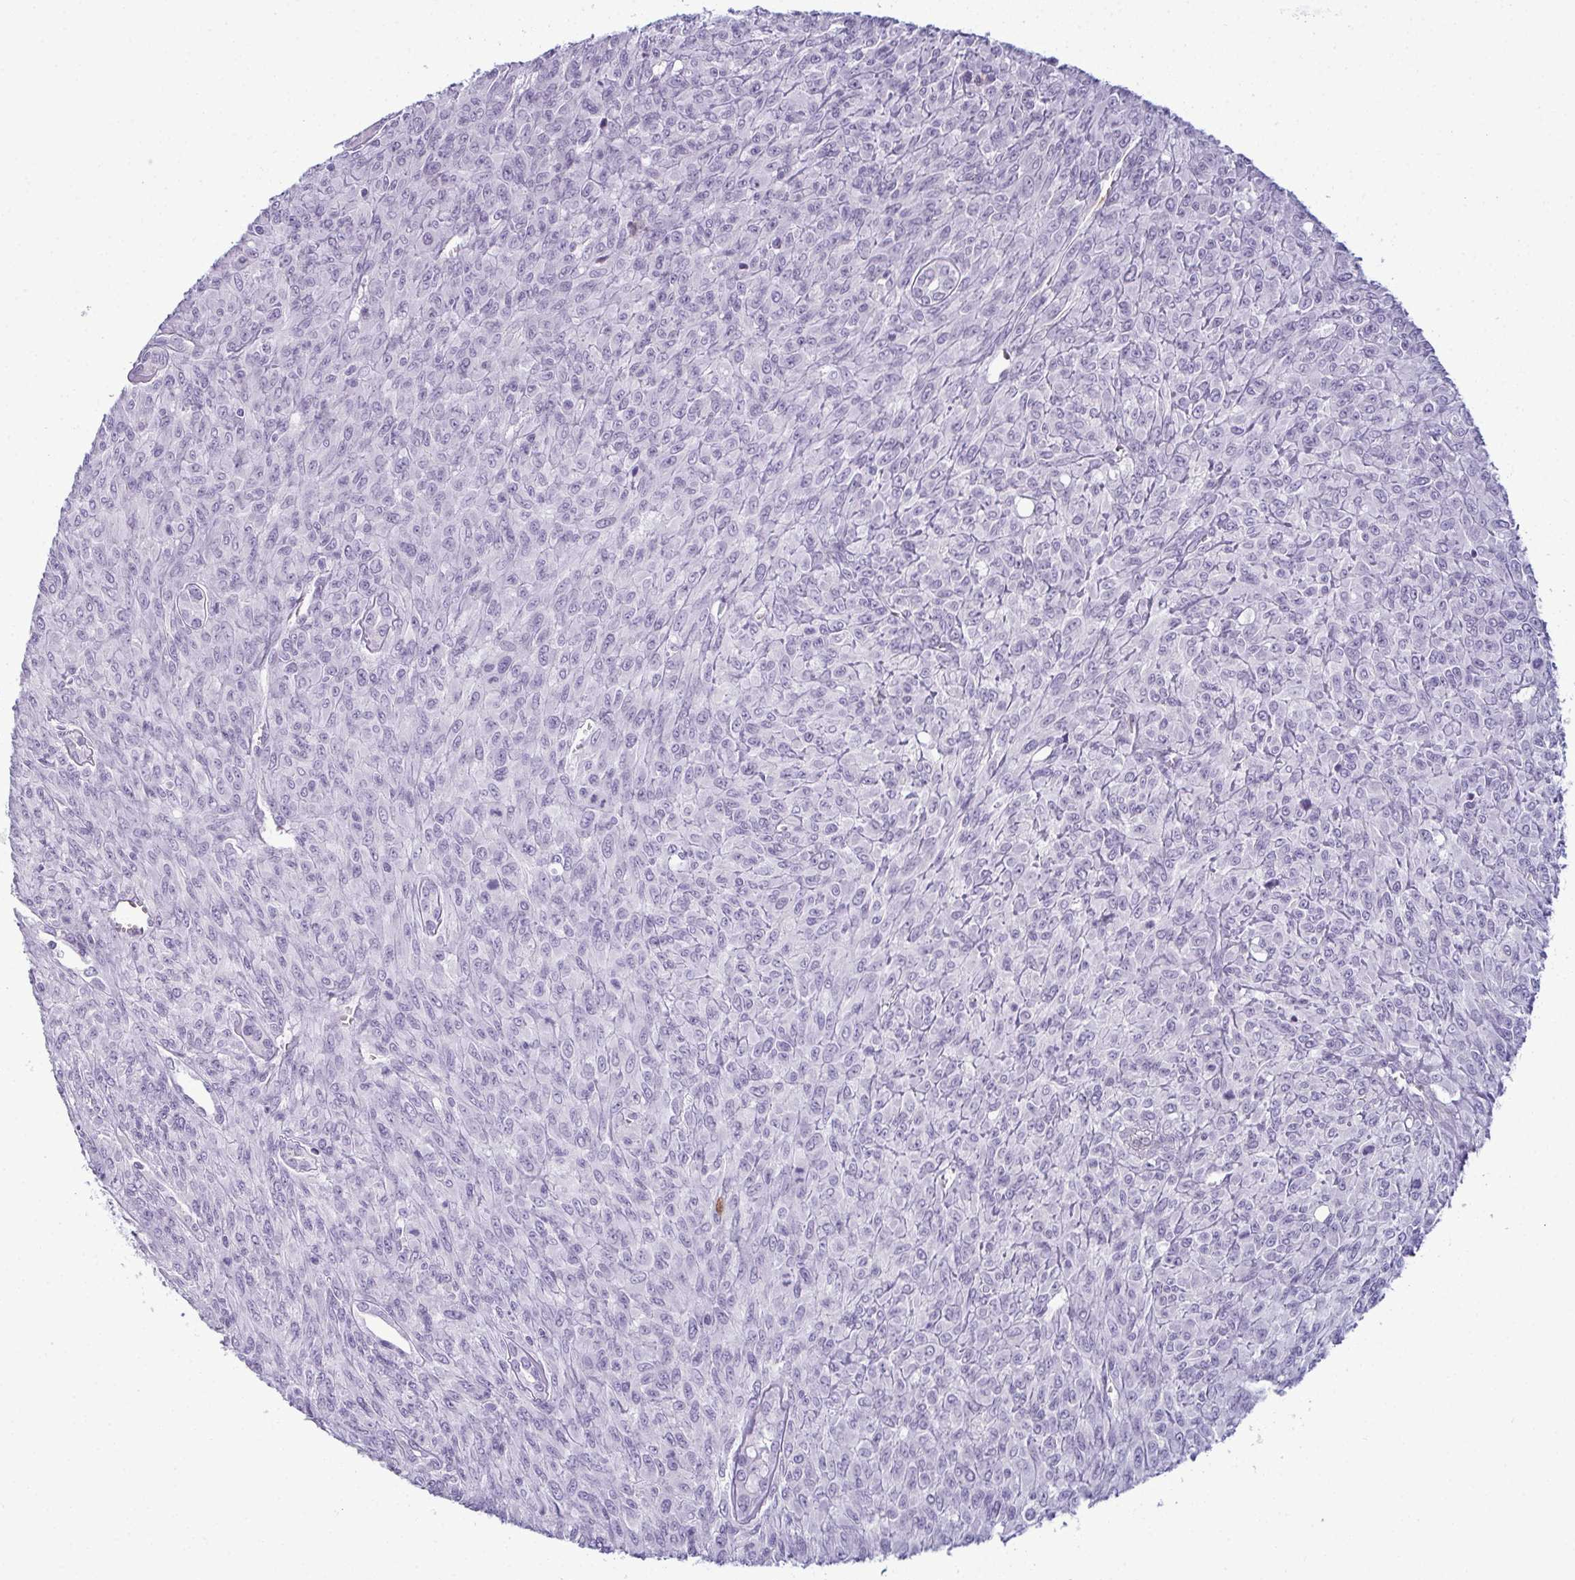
{"staining": {"intensity": "negative", "quantity": "none", "location": "none"}, "tissue": "renal cancer", "cell_type": "Tumor cells", "image_type": "cancer", "snomed": [{"axis": "morphology", "description": "Adenocarcinoma, NOS"}, {"axis": "topography", "description": "Kidney"}], "caption": "The image displays no significant expression in tumor cells of renal cancer.", "gene": "CDA", "patient": {"sex": "male", "age": 58}}